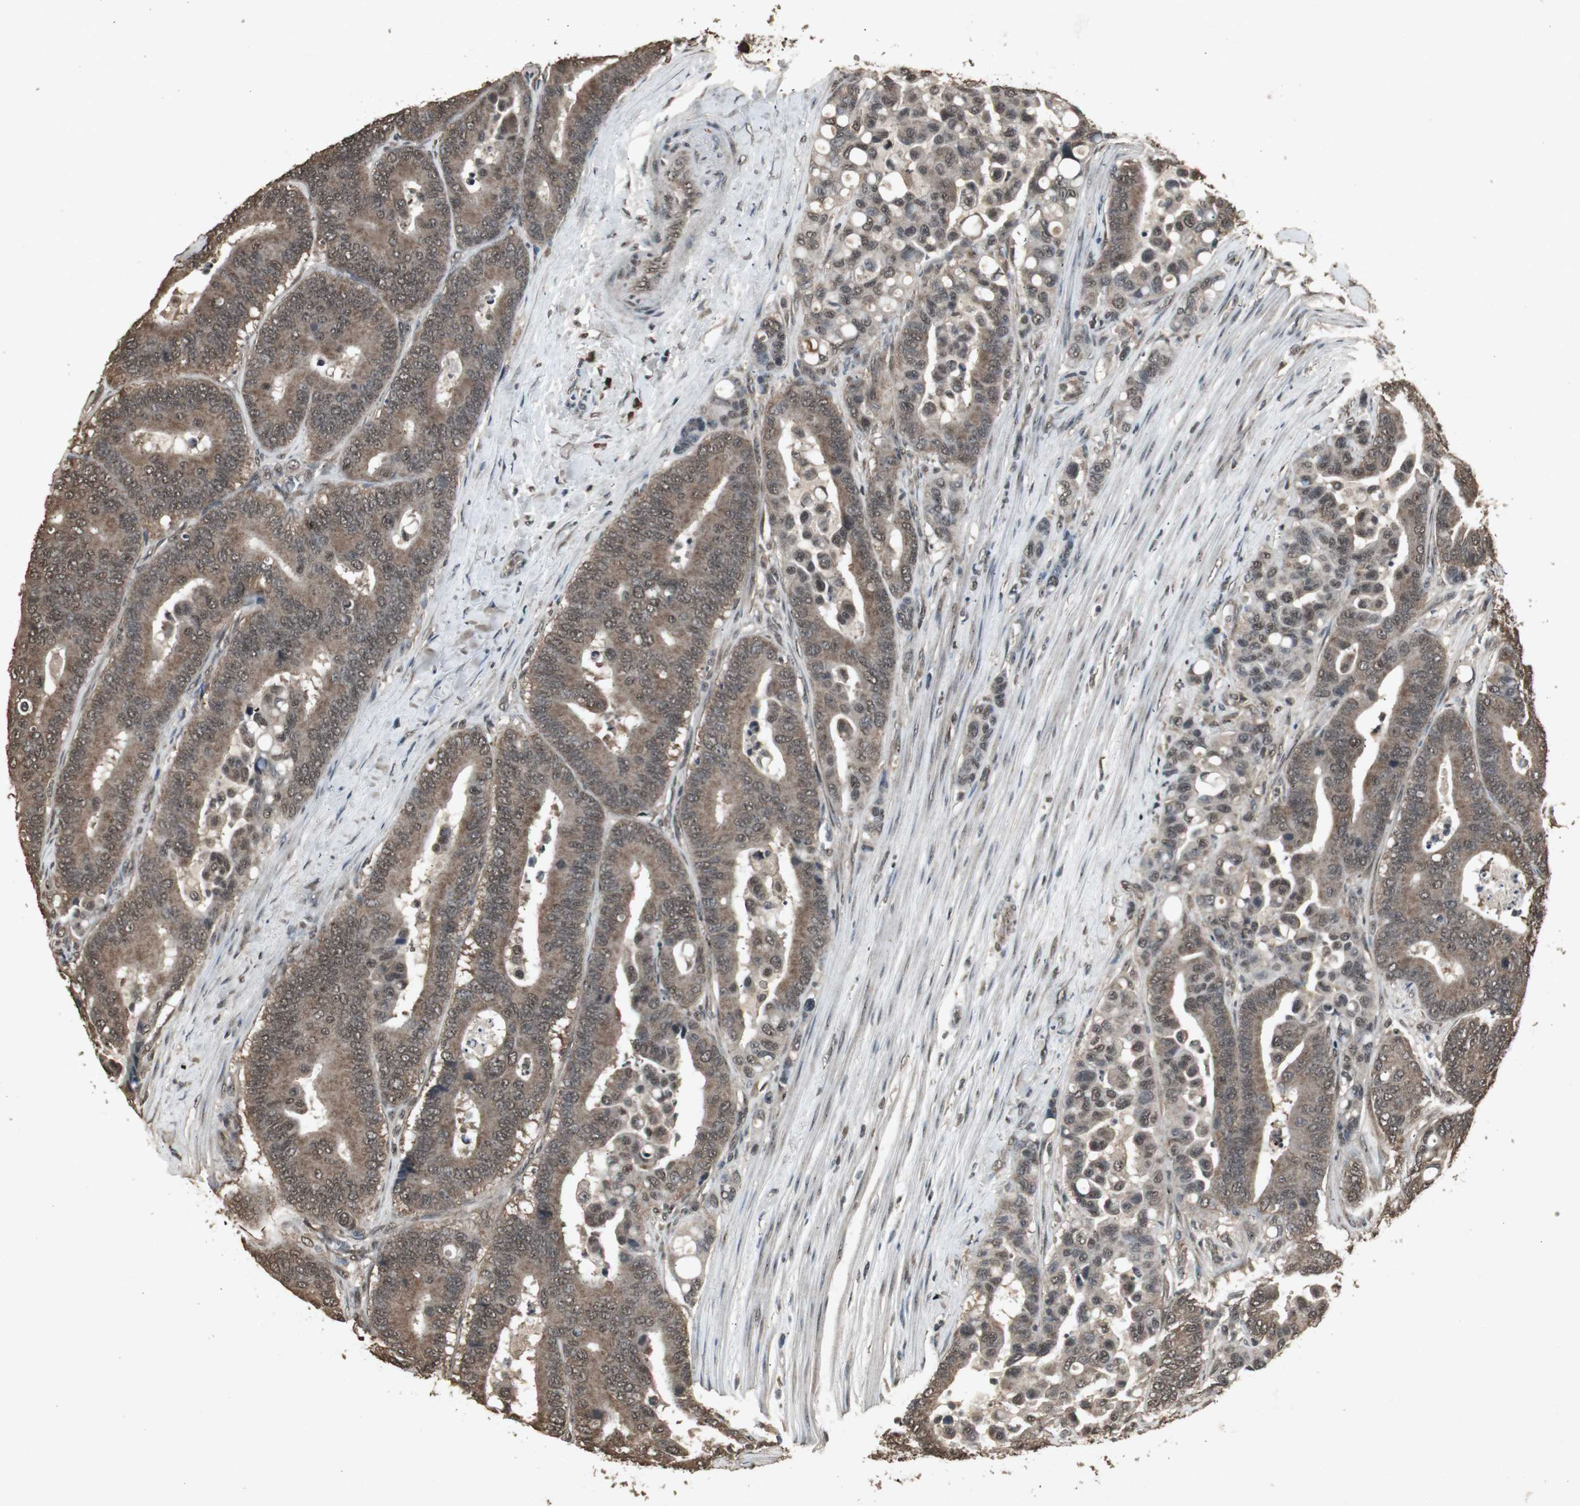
{"staining": {"intensity": "moderate", "quantity": ">75%", "location": "cytoplasmic/membranous,nuclear"}, "tissue": "colorectal cancer", "cell_type": "Tumor cells", "image_type": "cancer", "snomed": [{"axis": "morphology", "description": "Normal tissue, NOS"}, {"axis": "morphology", "description": "Adenocarcinoma, NOS"}, {"axis": "topography", "description": "Colon"}], "caption": "Immunohistochemistry (DAB (3,3'-diaminobenzidine)) staining of colorectal cancer (adenocarcinoma) exhibits moderate cytoplasmic/membranous and nuclear protein staining in about >75% of tumor cells.", "gene": "EMX1", "patient": {"sex": "male", "age": 82}}